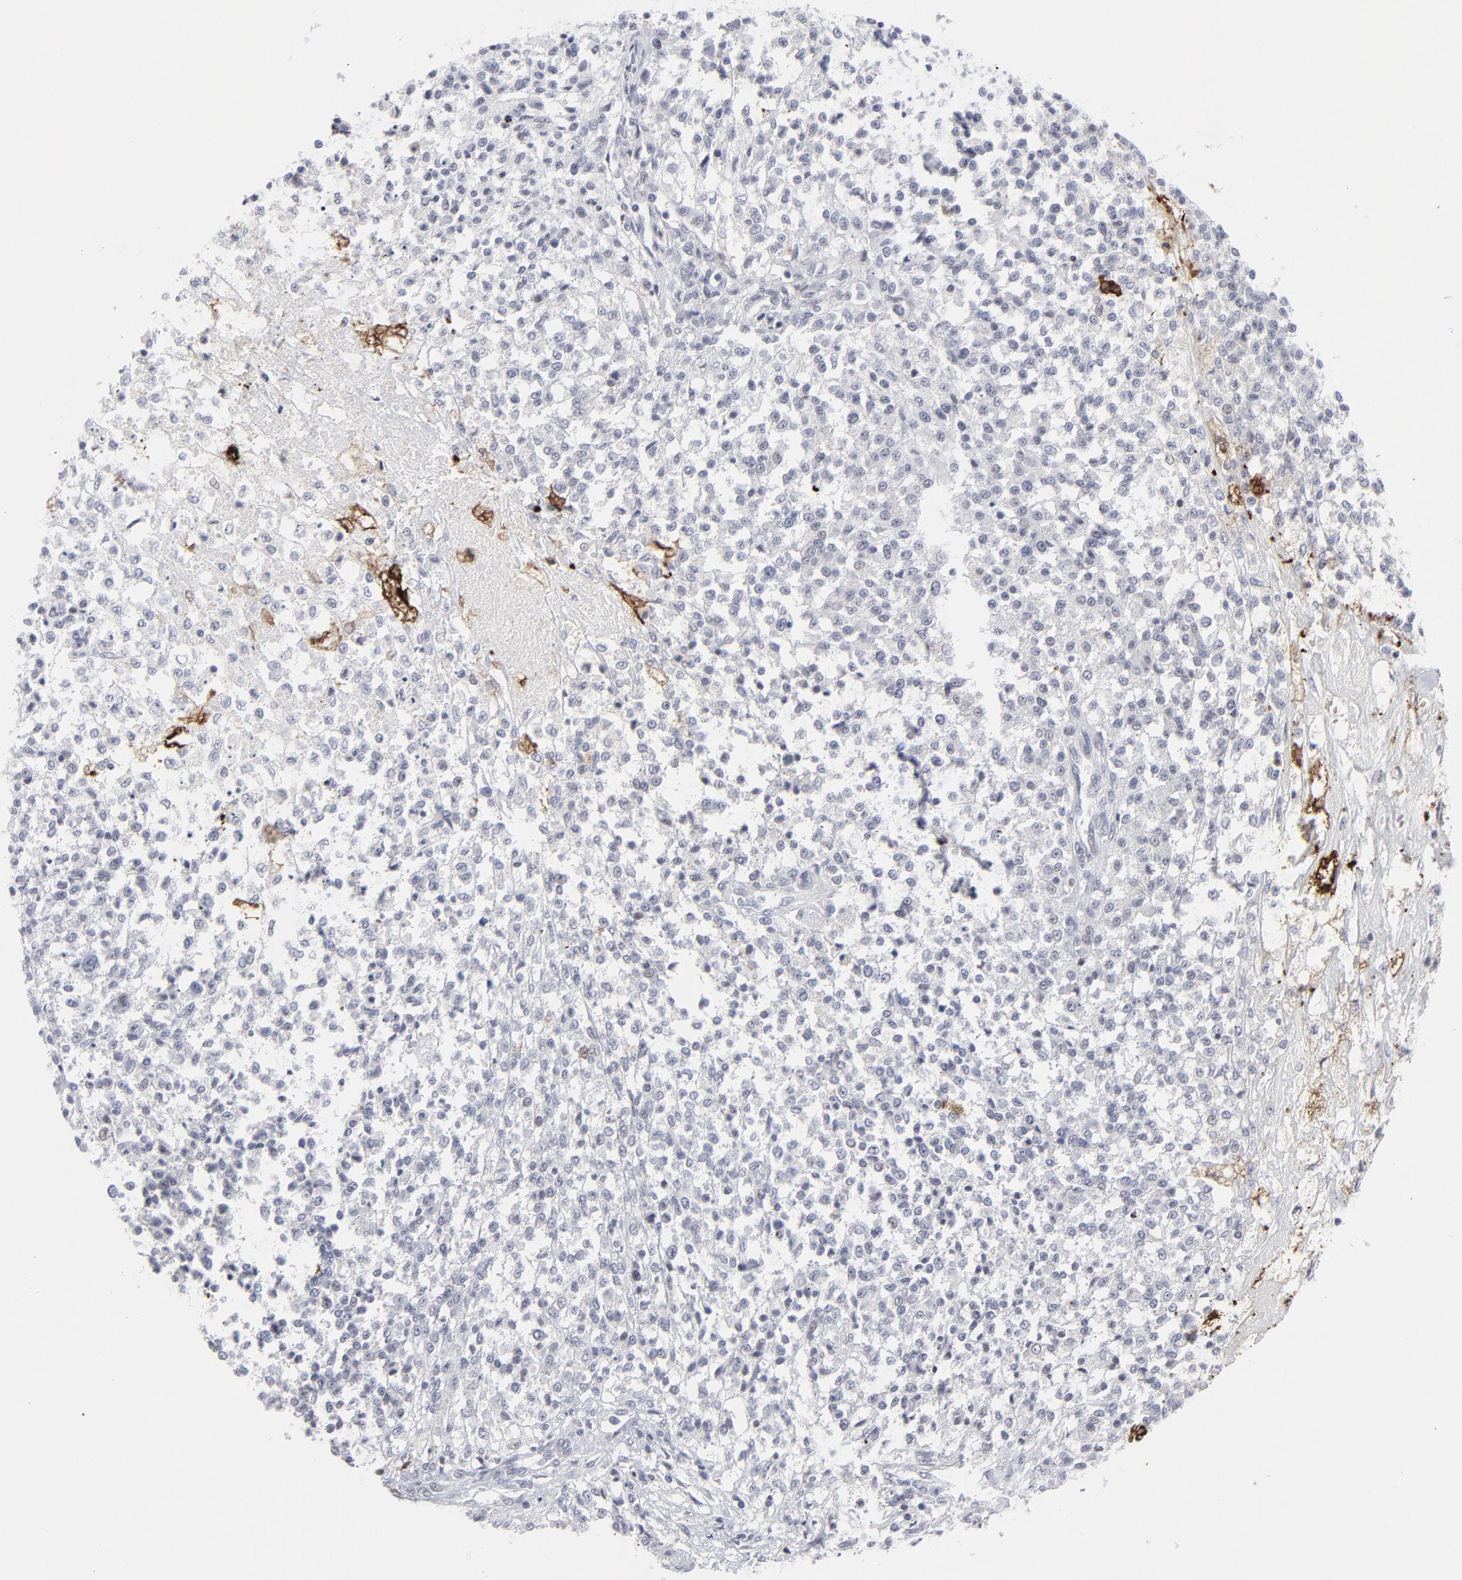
{"staining": {"intensity": "negative", "quantity": "none", "location": "none"}, "tissue": "testis cancer", "cell_type": "Tumor cells", "image_type": "cancer", "snomed": [{"axis": "morphology", "description": "Seminoma, NOS"}, {"axis": "topography", "description": "Testis"}], "caption": "Immunohistochemistry of testis cancer (seminoma) demonstrates no positivity in tumor cells.", "gene": "CCR2", "patient": {"sex": "male", "age": 59}}